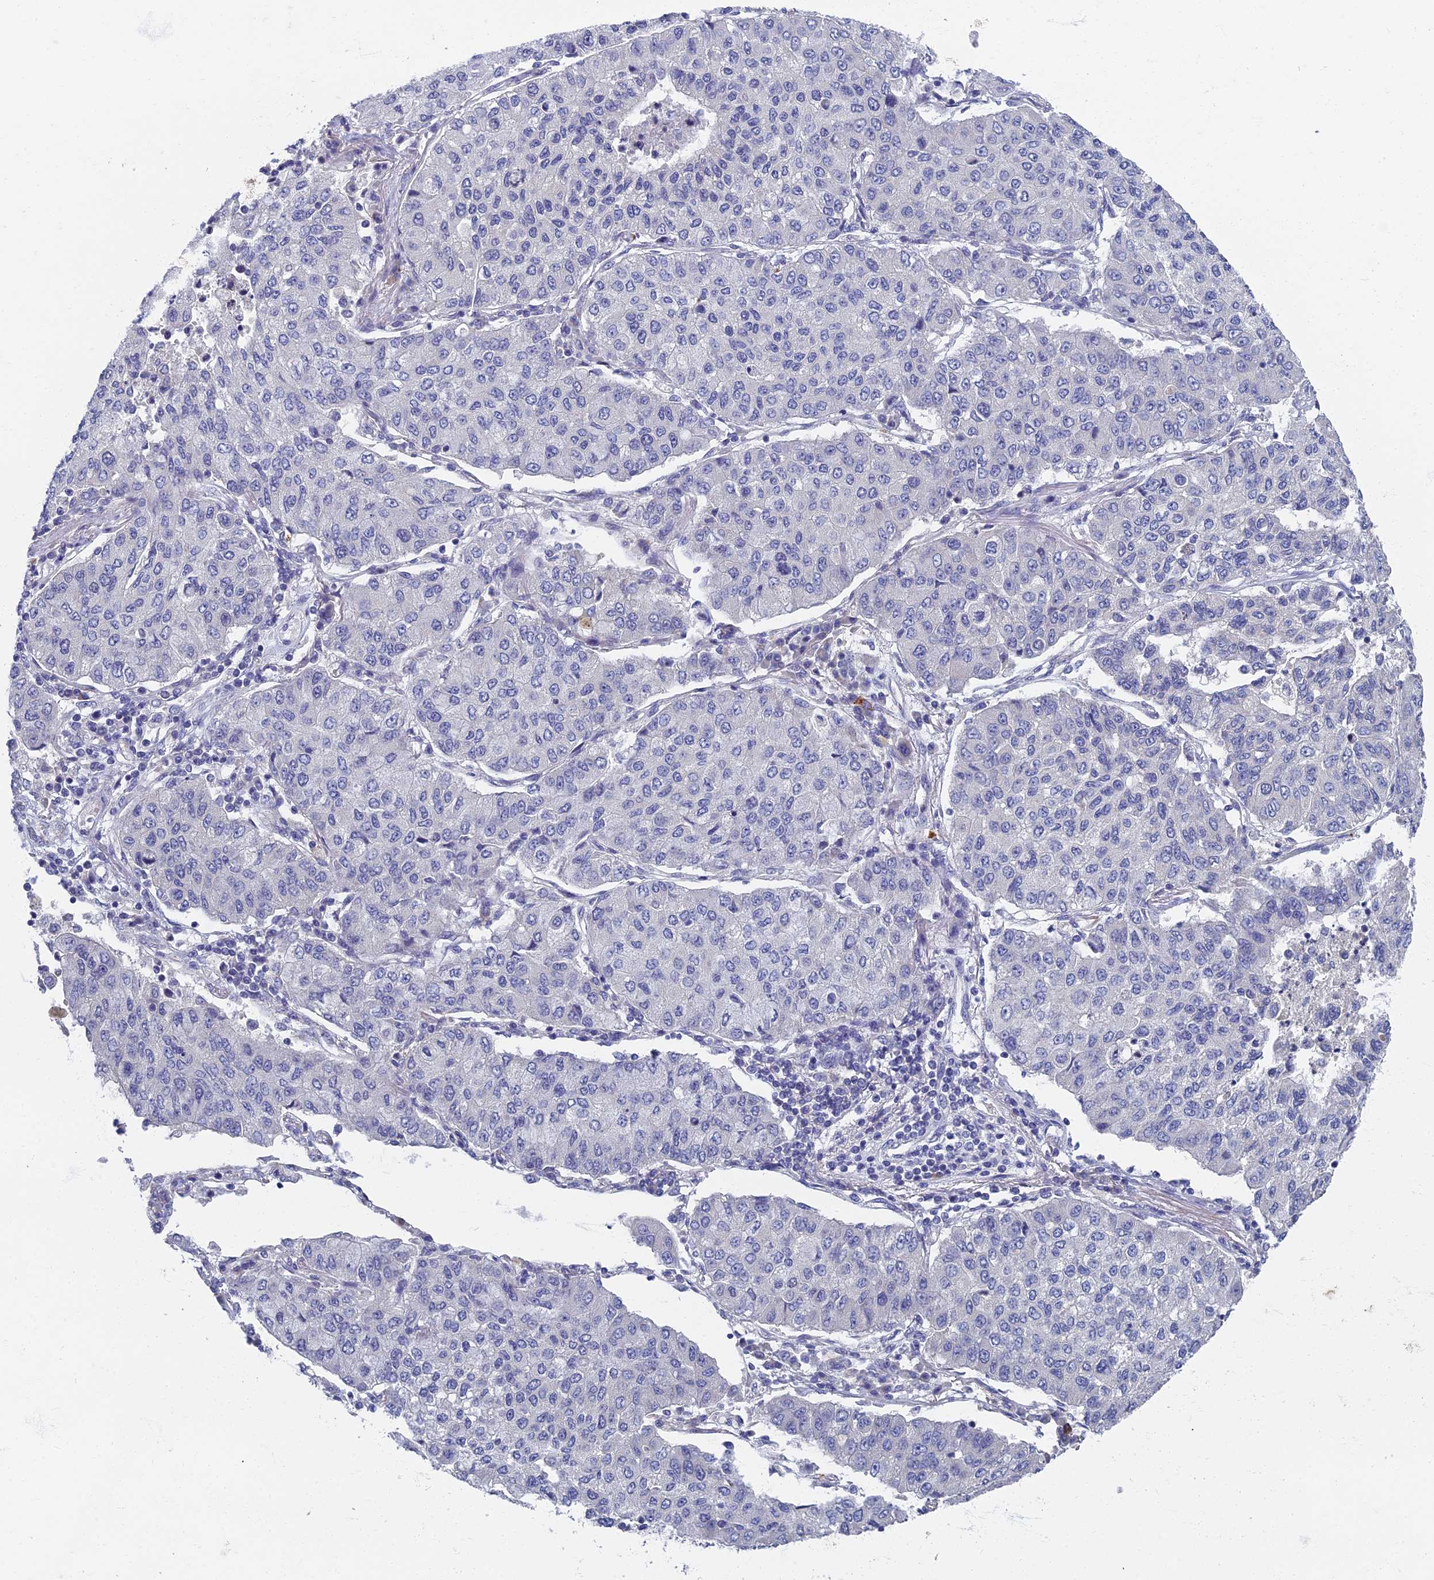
{"staining": {"intensity": "negative", "quantity": "none", "location": "none"}, "tissue": "lung cancer", "cell_type": "Tumor cells", "image_type": "cancer", "snomed": [{"axis": "morphology", "description": "Squamous cell carcinoma, NOS"}, {"axis": "topography", "description": "Lung"}], "caption": "Tumor cells are negative for brown protein staining in lung squamous cell carcinoma.", "gene": "SPIN4", "patient": {"sex": "male", "age": 74}}